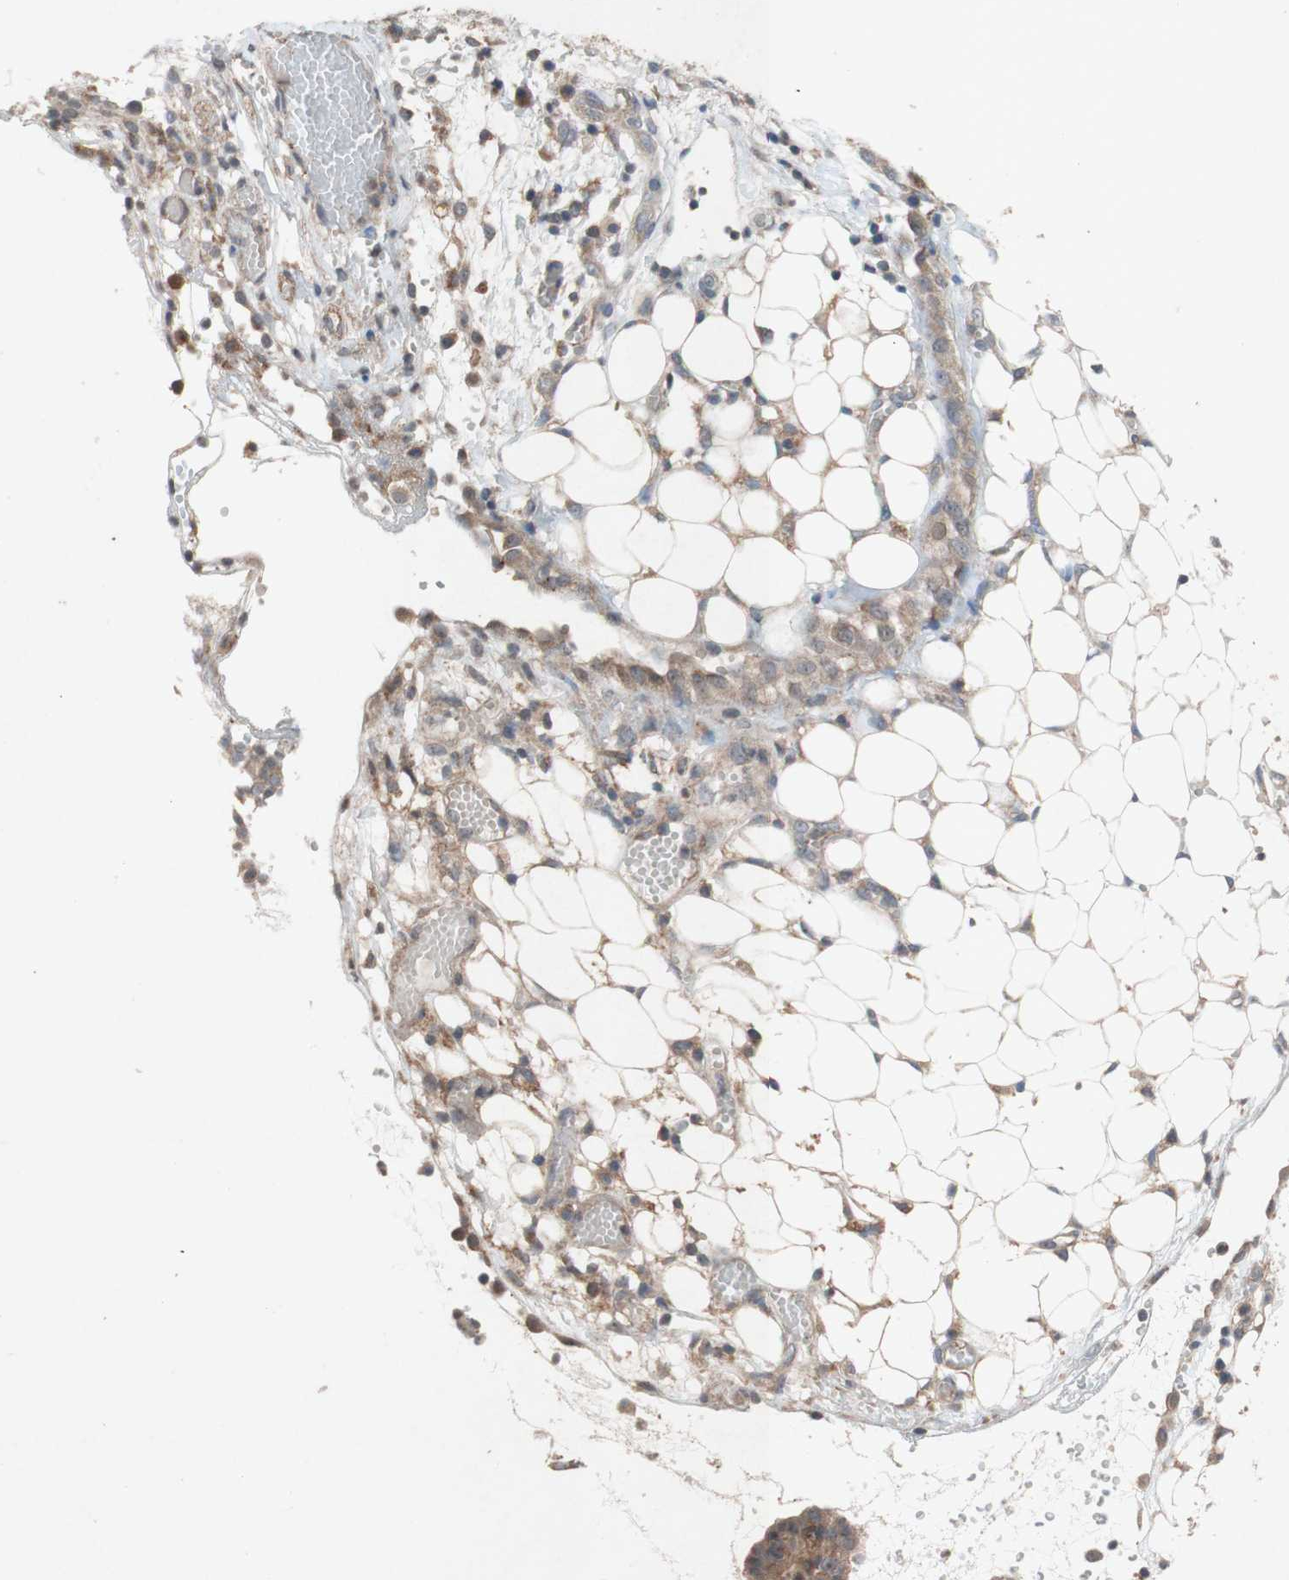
{"staining": {"intensity": "weak", "quantity": "25%-75%", "location": "cytoplasmic/membranous"}, "tissue": "ovarian cancer", "cell_type": "Tumor cells", "image_type": "cancer", "snomed": [{"axis": "morphology", "description": "Cystadenocarcinoma, serous, NOS"}, {"axis": "topography", "description": "Soft tissue"}, {"axis": "topography", "description": "Ovary"}], "caption": "Ovarian cancer (serous cystadenocarcinoma) stained with a protein marker shows weak staining in tumor cells.", "gene": "ATP6V1F", "patient": {"sex": "female", "age": 57}}